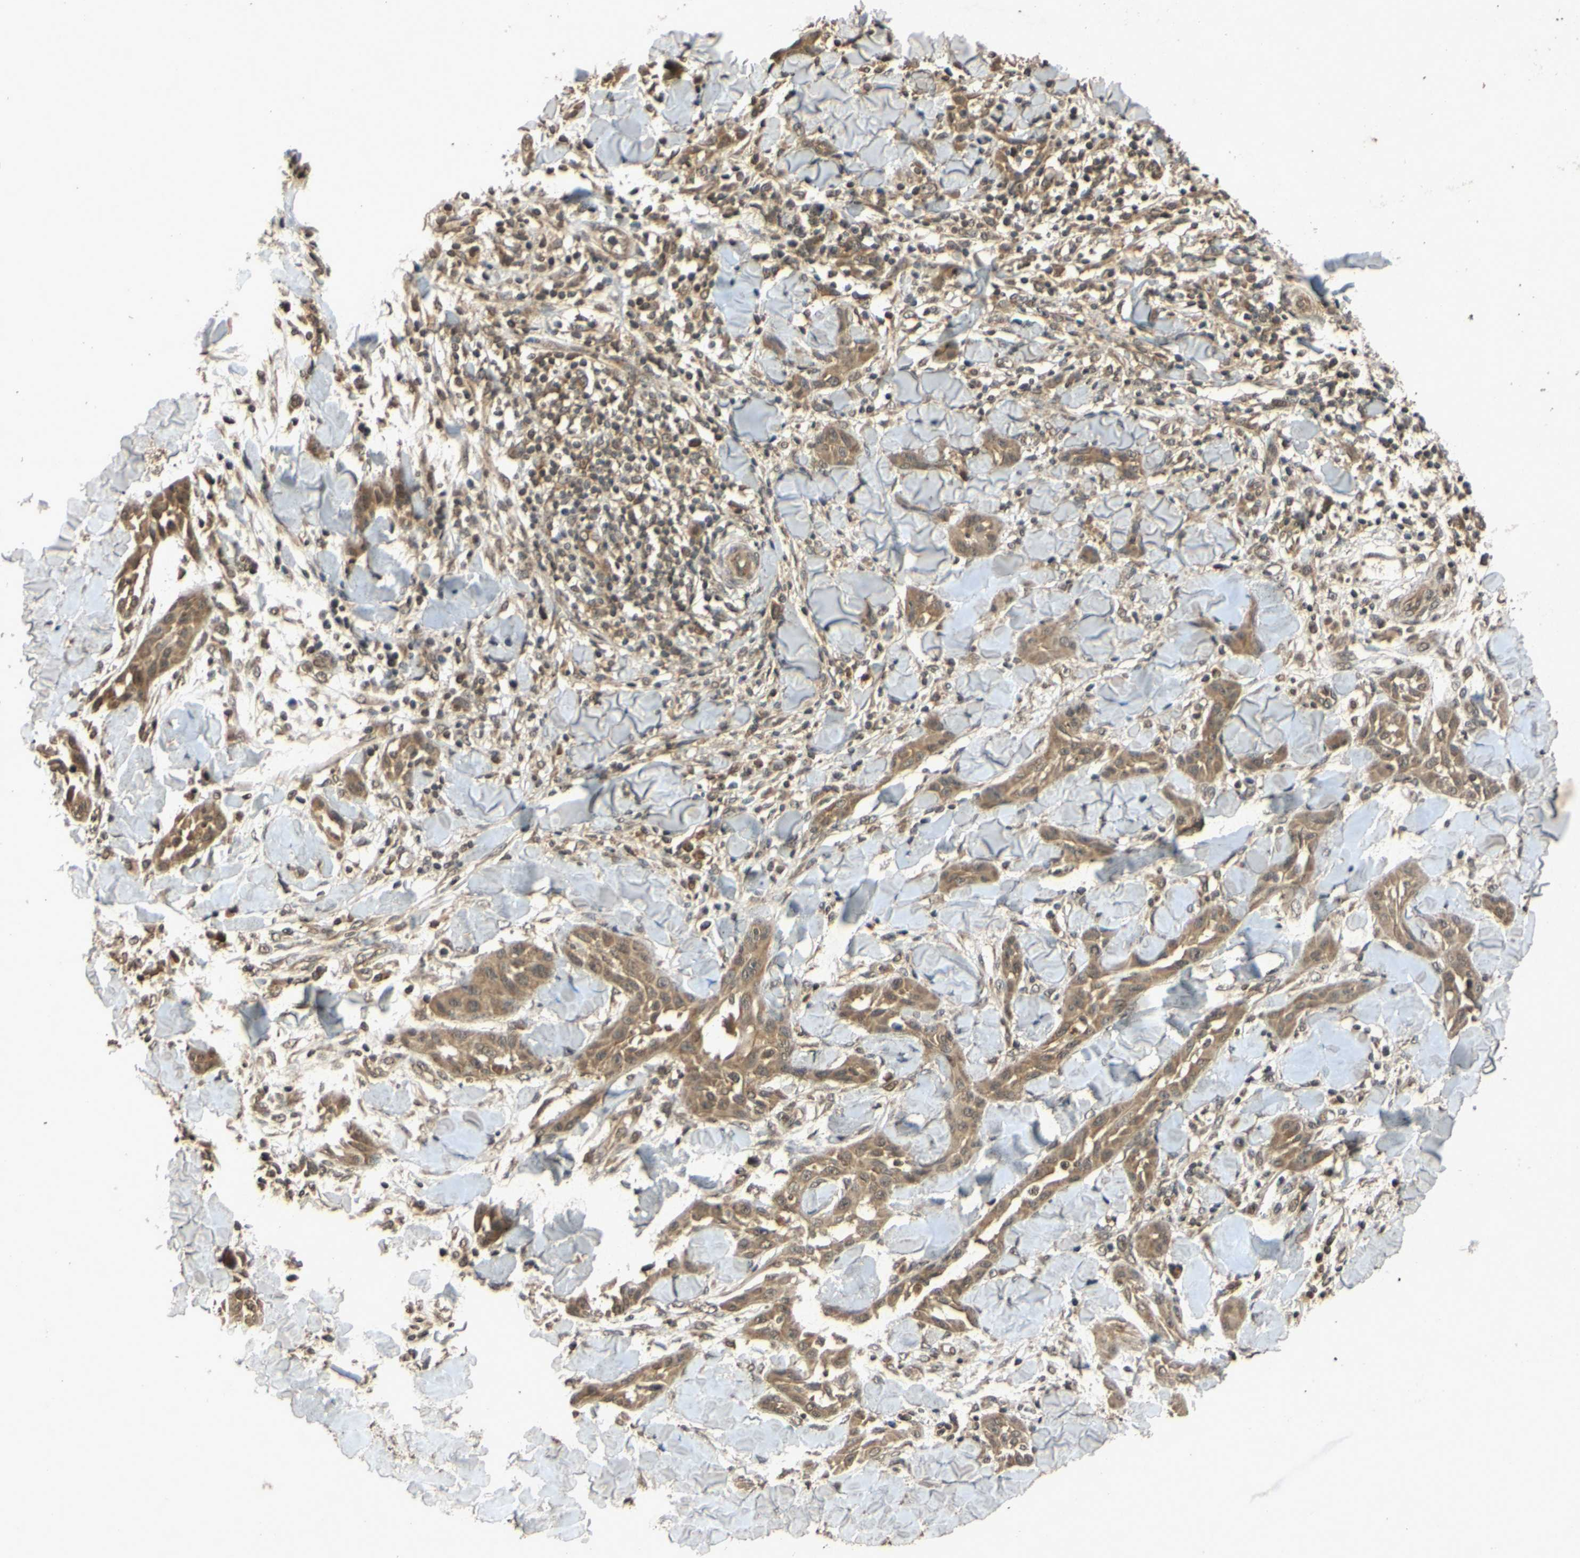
{"staining": {"intensity": "moderate", "quantity": ">75%", "location": "cytoplasmic/membranous"}, "tissue": "skin cancer", "cell_type": "Tumor cells", "image_type": "cancer", "snomed": [{"axis": "morphology", "description": "Squamous cell carcinoma, NOS"}, {"axis": "topography", "description": "Skin"}], "caption": "The micrograph shows a brown stain indicating the presence of a protein in the cytoplasmic/membranous of tumor cells in skin cancer (squamous cell carcinoma).", "gene": "ATP6V1H", "patient": {"sex": "male", "age": 24}}